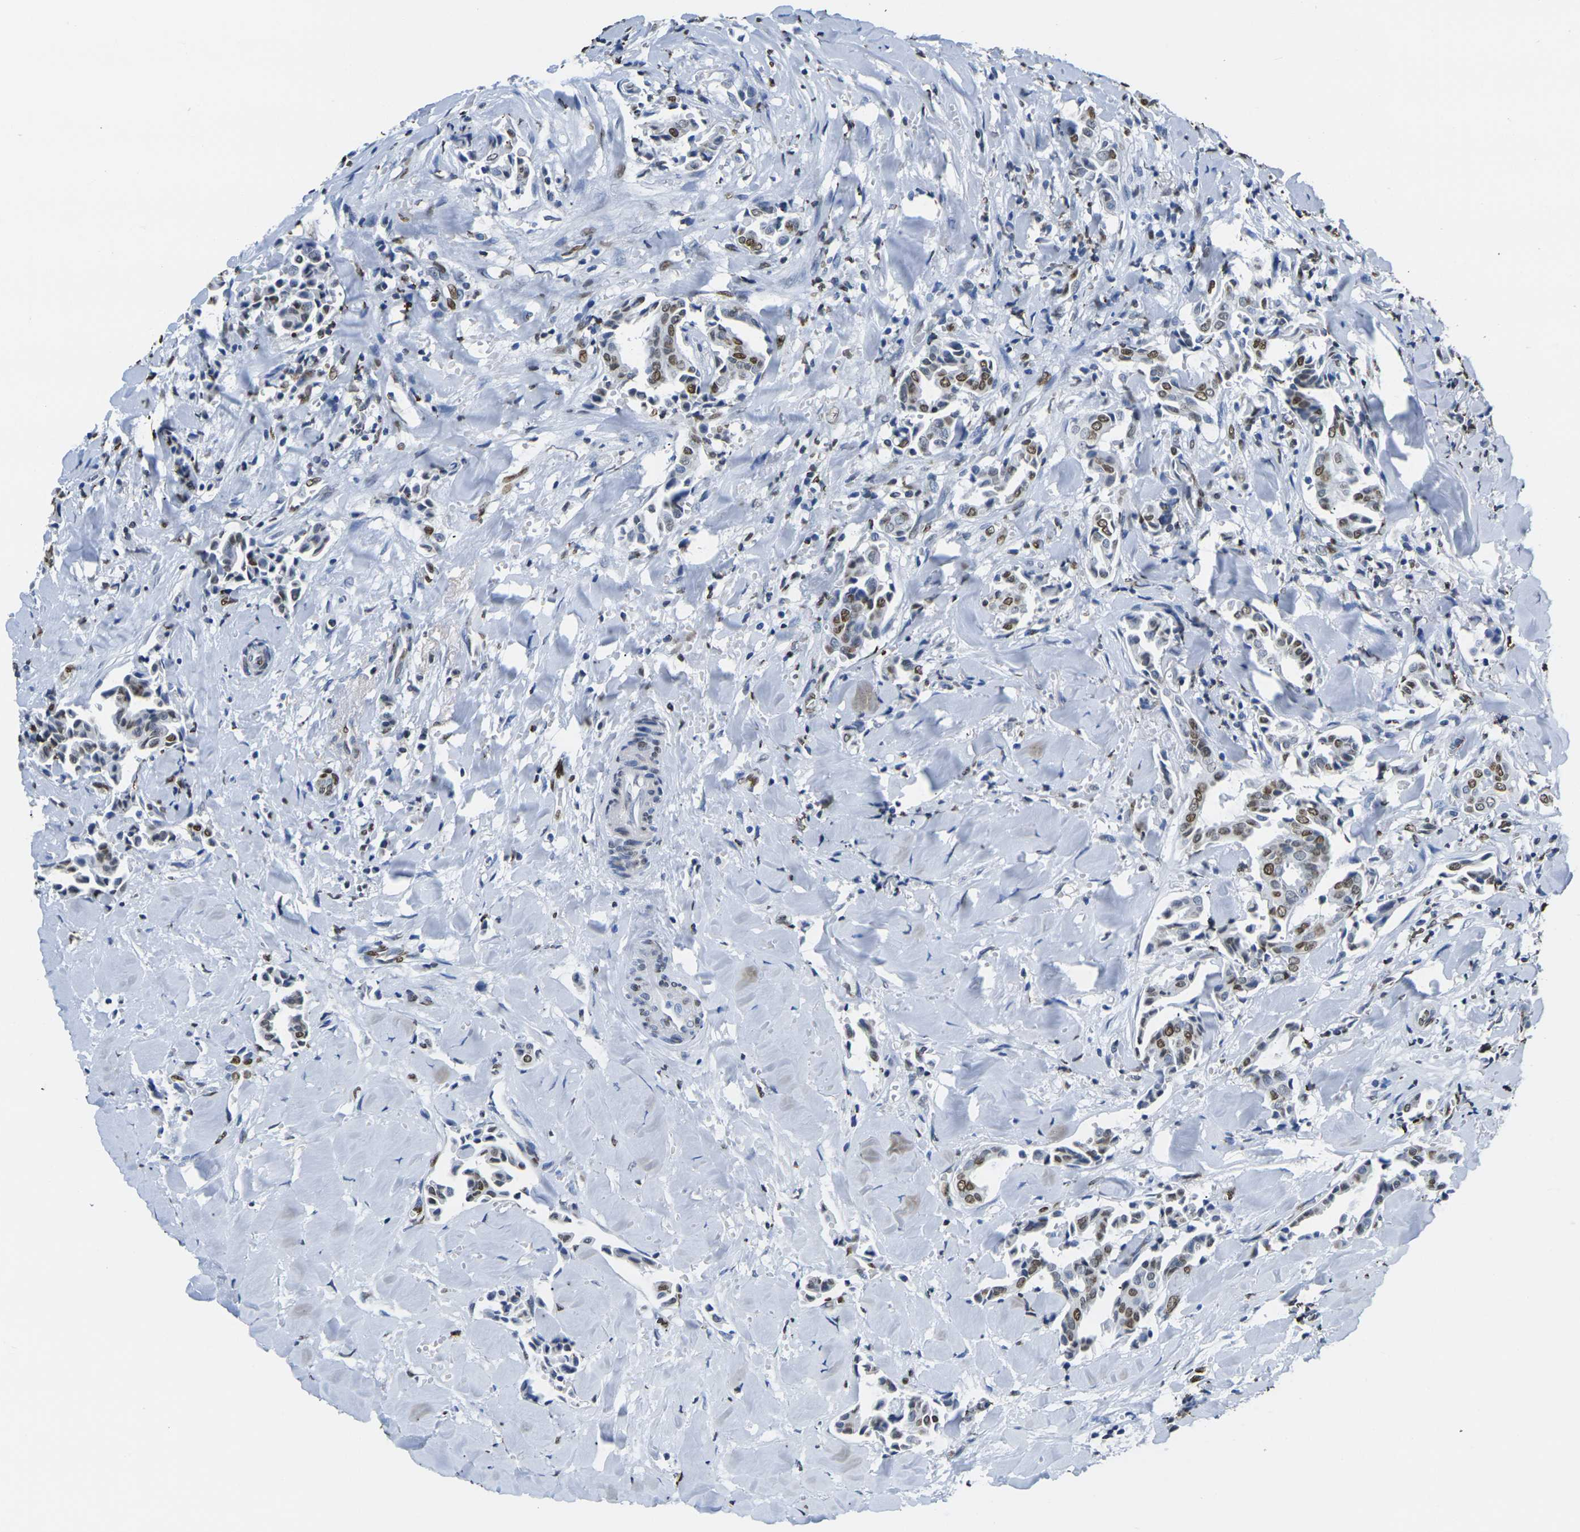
{"staining": {"intensity": "strong", "quantity": "25%-75%", "location": "nuclear"}, "tissue": "head and neck cancer", "cell_type": "Tumor cells", "image_type": "cancer", "snomed": [{"axis": "morphology", "description": "Adenocarcinoma, NOS"}, {"axis": "topography", "description": "Salivary gland"}, {"axis": "topography", "description": "Head-Neck"}], "caption": "Immunohistochemical staining of head and neck cancer shows high levels of strong nuclear protein positivity in about 25%-75% of tumor cells. The protein of interest is shown in brown color, while the nuclei are stained blue.", "gene": "DRAXIN", "patient": {"sex": "female", "age": 59}}